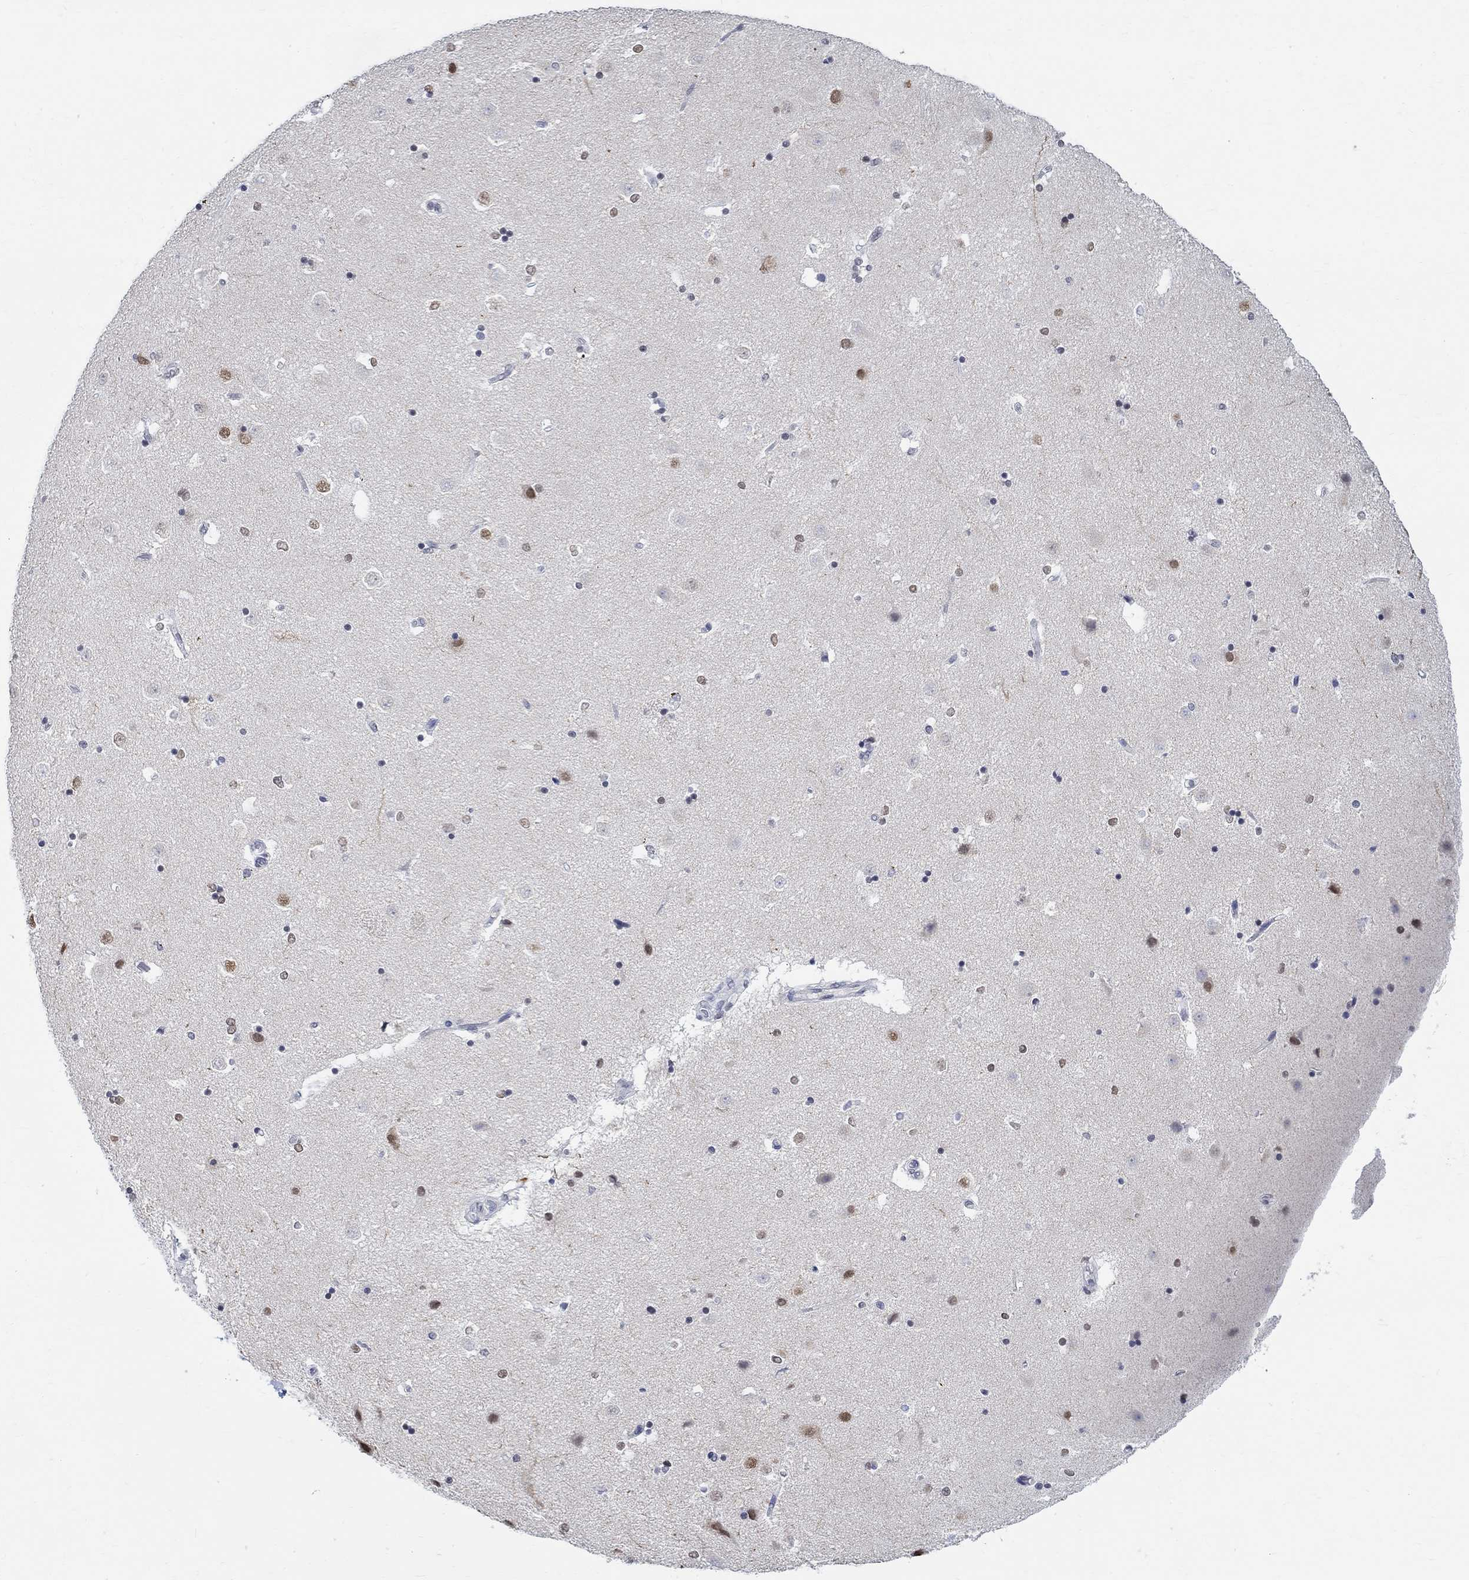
{"staining": {"intensity": "negative", "quantity": "none", "location": "none"}, "tissue": "caudate", "cell_type": "Glial cells", "image_type": "normal", "snomed": [{"axis": "morphology", "description": "Normal tissue, NOS"}, {"axis": "topography", "description": "Lateral ventricle wall"}], "caption": "IHC image of benign caudate stained for a protein (brown), which demonstrates no positivity in glial cells. (DAB immunohistochemistry (IHC), high magnification).", "gene": "ANKS1B", "patient": {"sex": "male", "age": 51}}